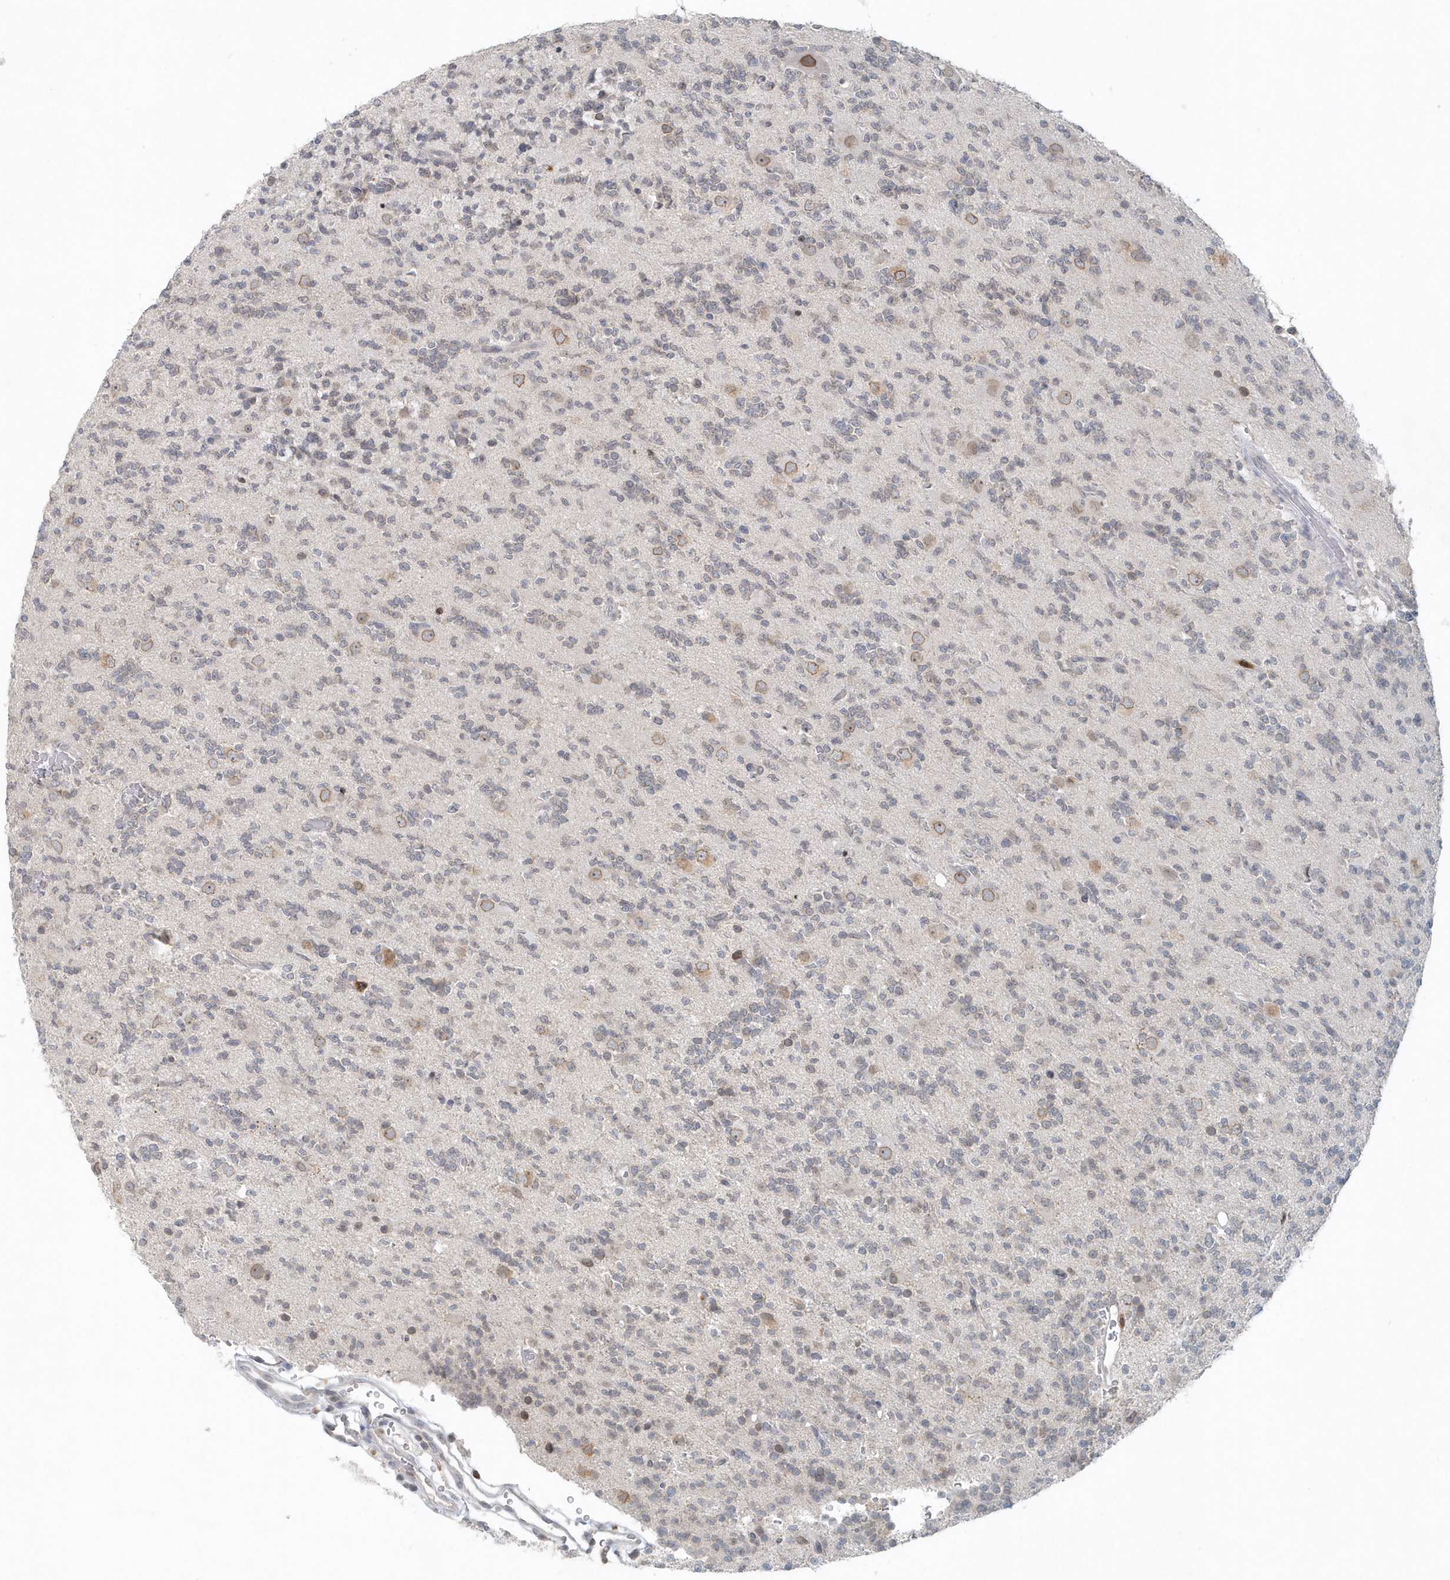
{"staining": {"intensity": "negative", "quantity": "none", "location": "none"}, "tissue": "glioma", "cell_type": "Tumor cells", "image_type": "cancer", "snomed": [{"axis": "morphology", "description": "Glioma, malignant, High grade"}, {"axis": "topography", "description": "Brain"}], "caption": "The photomicrograph exhibits no significant positivity in tumor cells of glioma. (Brightfield microscopy of DAB immunohistochemistry (IHC) at high magnification).", "gene": "NUP54", "patient": {"sex": "female", "age": 62}}